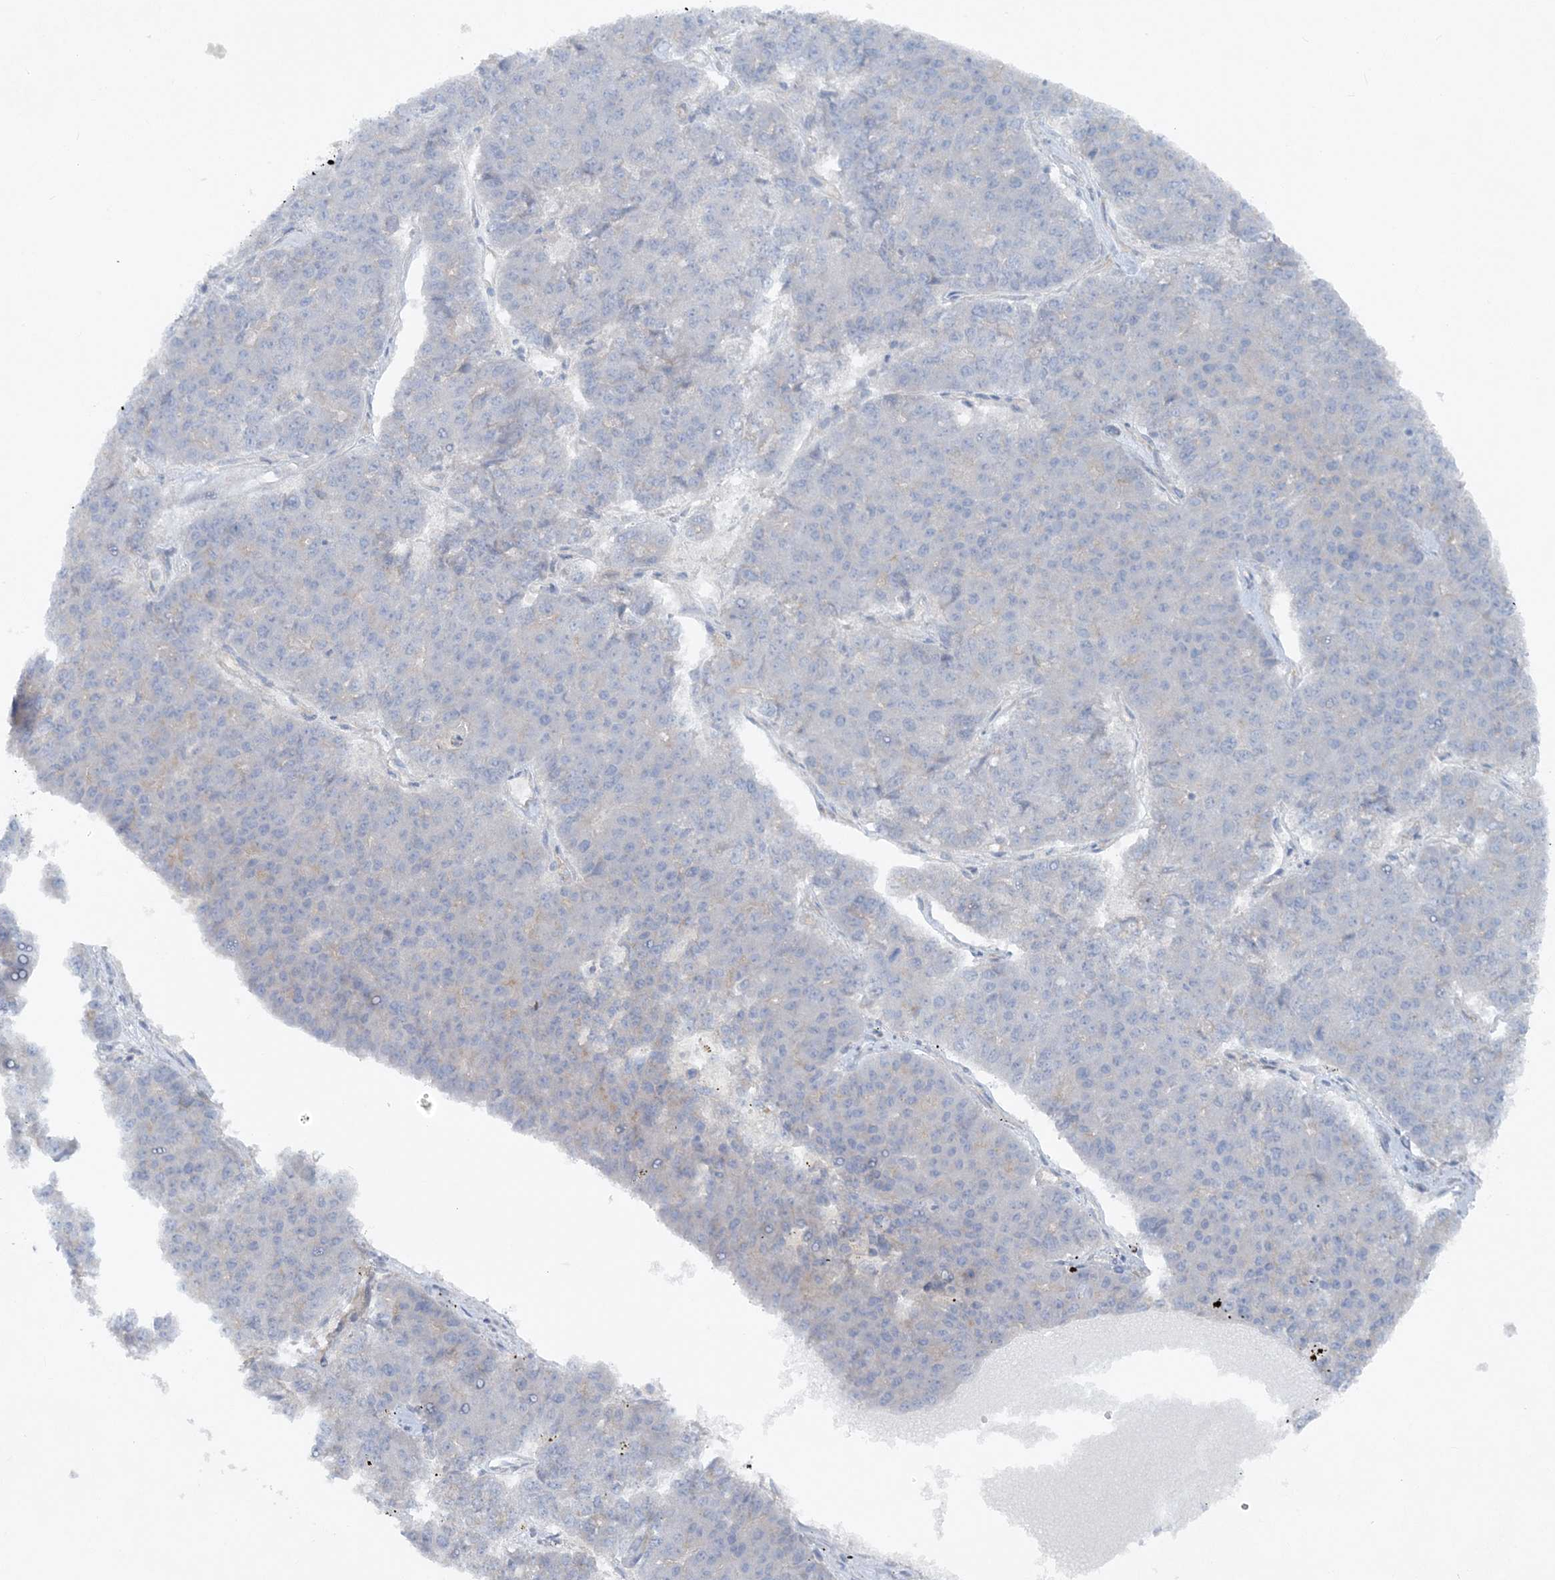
{"staining": {"intensity": "negative", "quantity": "none", "location": "none"}, "tissue": "pancreatic cancer", "cell_type": "Tumor cells", "image_type": "cancer", "snomed": [{"axis": "morphology", "description": "Adenocarcinoma, NOS"}, {"axis": "topography", "description": "Pancreas"}], "caption": "Immunohistochemistry (IHC) of human adenocarcinoma (pancreatic) demonstrates no staining in tumor cells.", "gene": "ATP11A", "patient": {"sex": "male", "age": 50}}